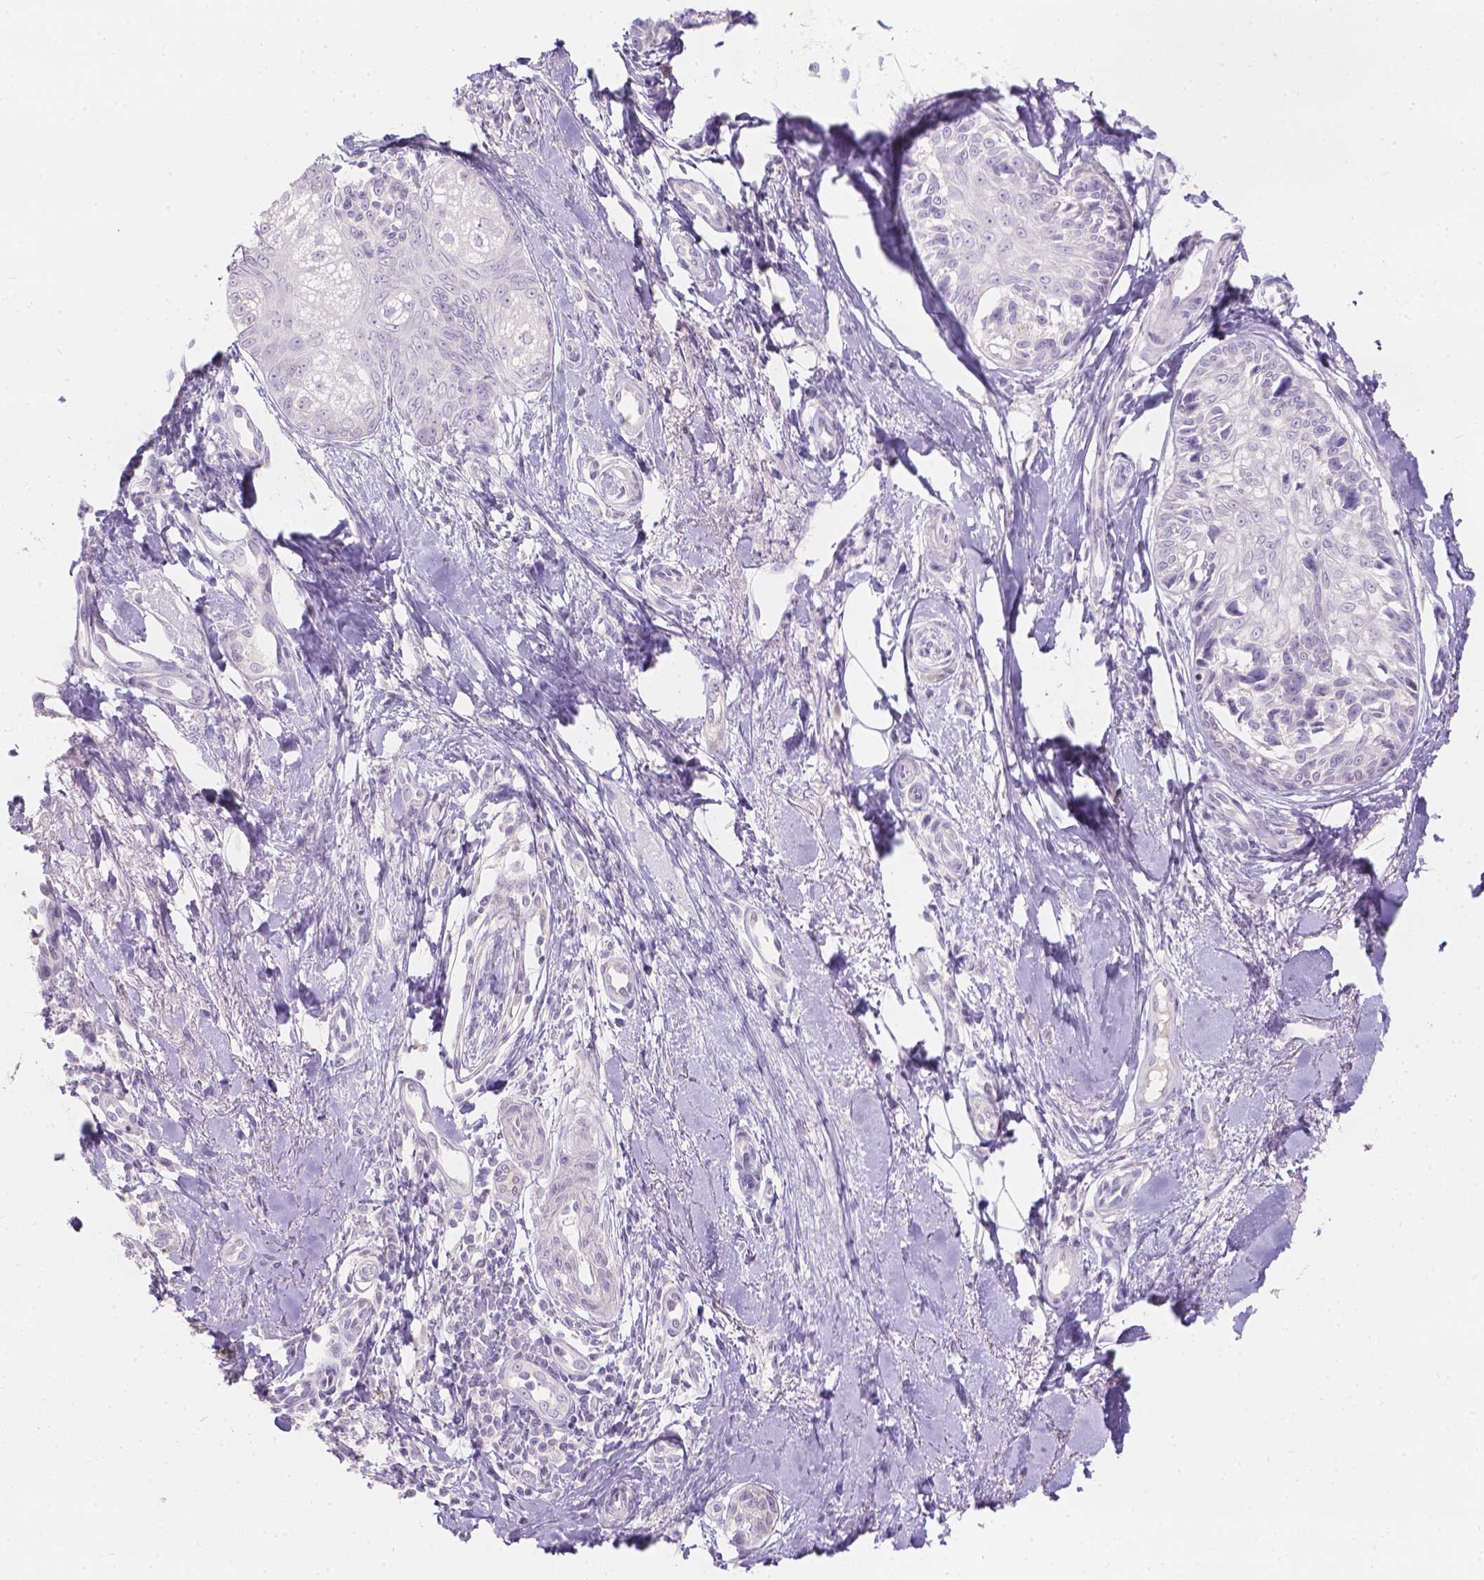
{"staining": {"intensity": "negative", "quantity": "none", "location": "none"}, "tissue": "melanoma", "cell_type": "Tumor cells", "image_type": "cancer", "snomed": [{"axis": "morphology", "description": "Malignant melanoma, NOS"}, {"axis": "topography", "description": "Skin"}], "caption": "A histopathology image of malignant melanoma stained for a protein demonstrates no brown staining in tumor cells. Brightfield microscopy of immunohistochemistry stained with DAB (brown) and hematoxylin (blue), captured at high magnification.", "gene": "HTN3", "patient": {"sex": "female", "age": 86}}